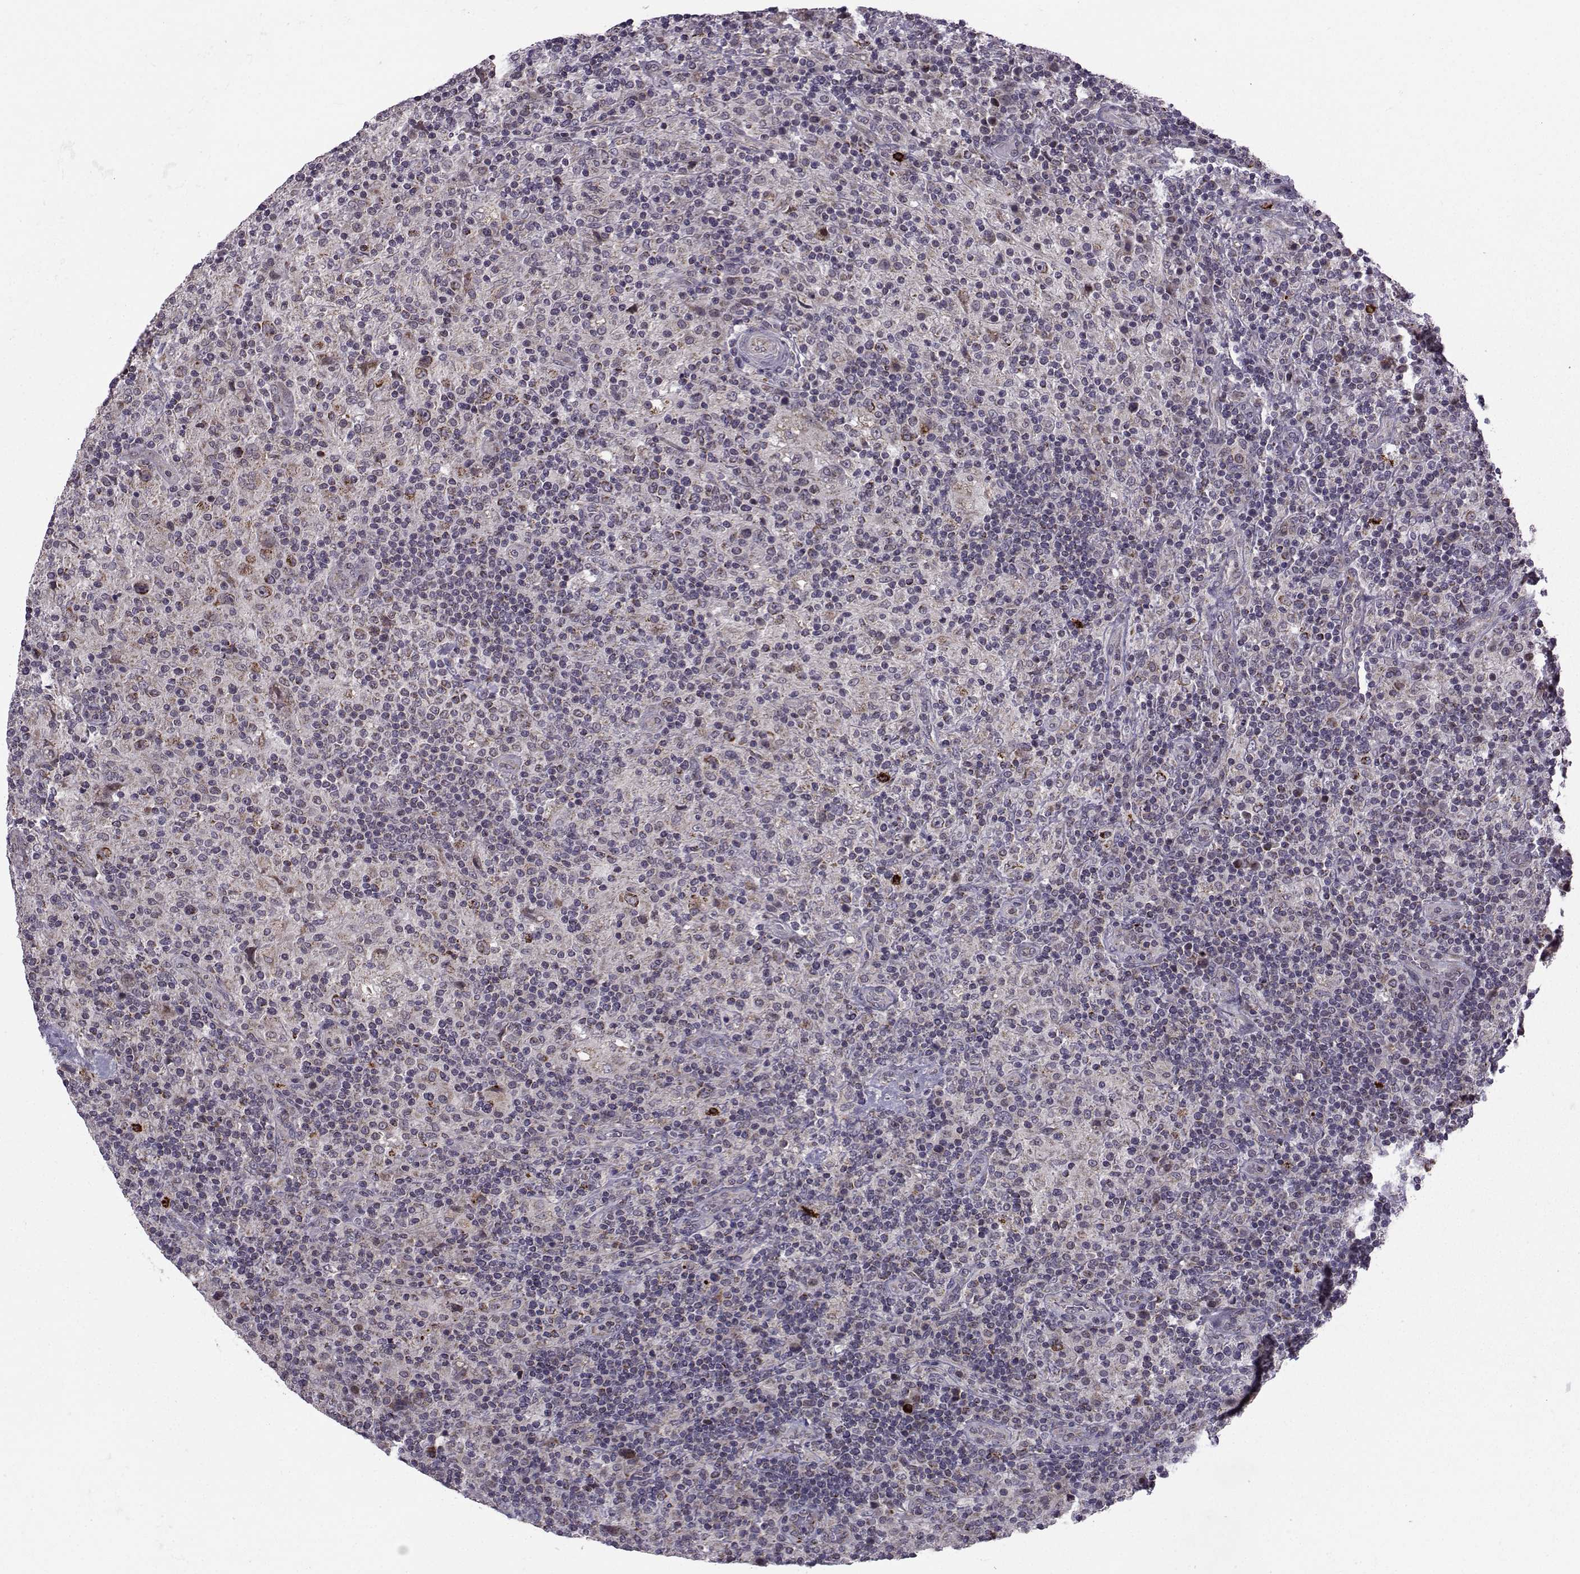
{"staining": {"intensity": "moderate", "quantity": "<25%", "location": "cytoplasmic/membranous"}, "tissue": "lymphoma", "cell_type": "Tumor cells", "image_type": "cancer", "snomed": [{"axis": "morphology", "description": "Hodgkin's disease, NOS"}, {"axis": "topography", "description": "Lymph node"}], "caption": "Hodgkin's disease tissue demonstrates moderate cytoplasmic/membranous expression in approximately <25% of tumor cells", "gene": "NECAB3", "patient": {"sex": "male", "age": 70}}